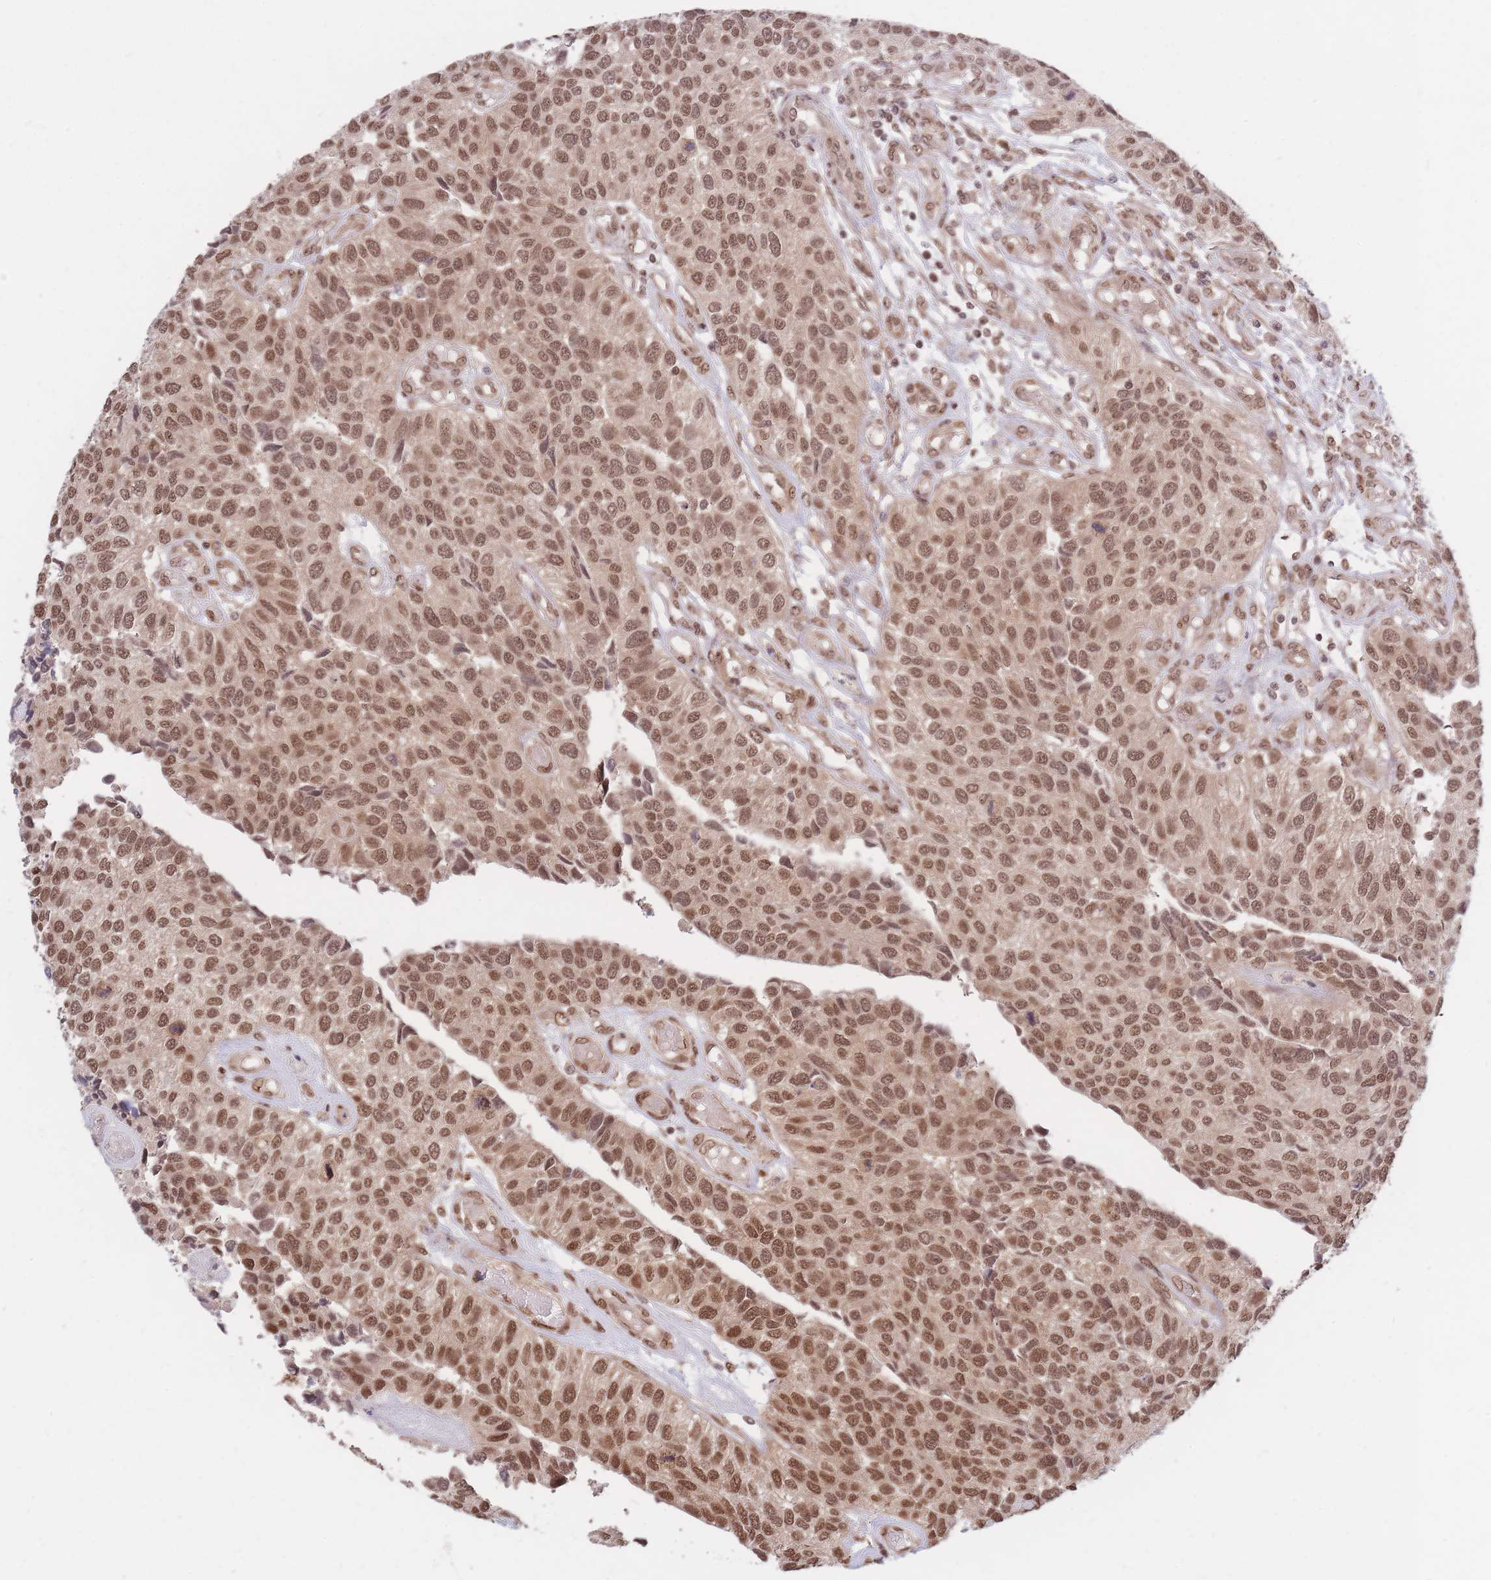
{"staining": {"intensity": "moderate", "quantity": ">75%", "location": "nuclear"}, "tissue": "urothelial cancer", "cell_type": "Tumor cells", "image_type": "cancer", "snomed": [{"axis": "morphology", "description": "Urothelial carcinoma, NOS"}, {"axis": "topography", "description": "Urinary bladder"}], "caption": "Transitional cell carcinoma stained with a brown dye shows moderate nuclear positive positivity in about >75% of tumor cells.", "gene": "SRA1", "patient": {"sex": "male", "age": 55}}